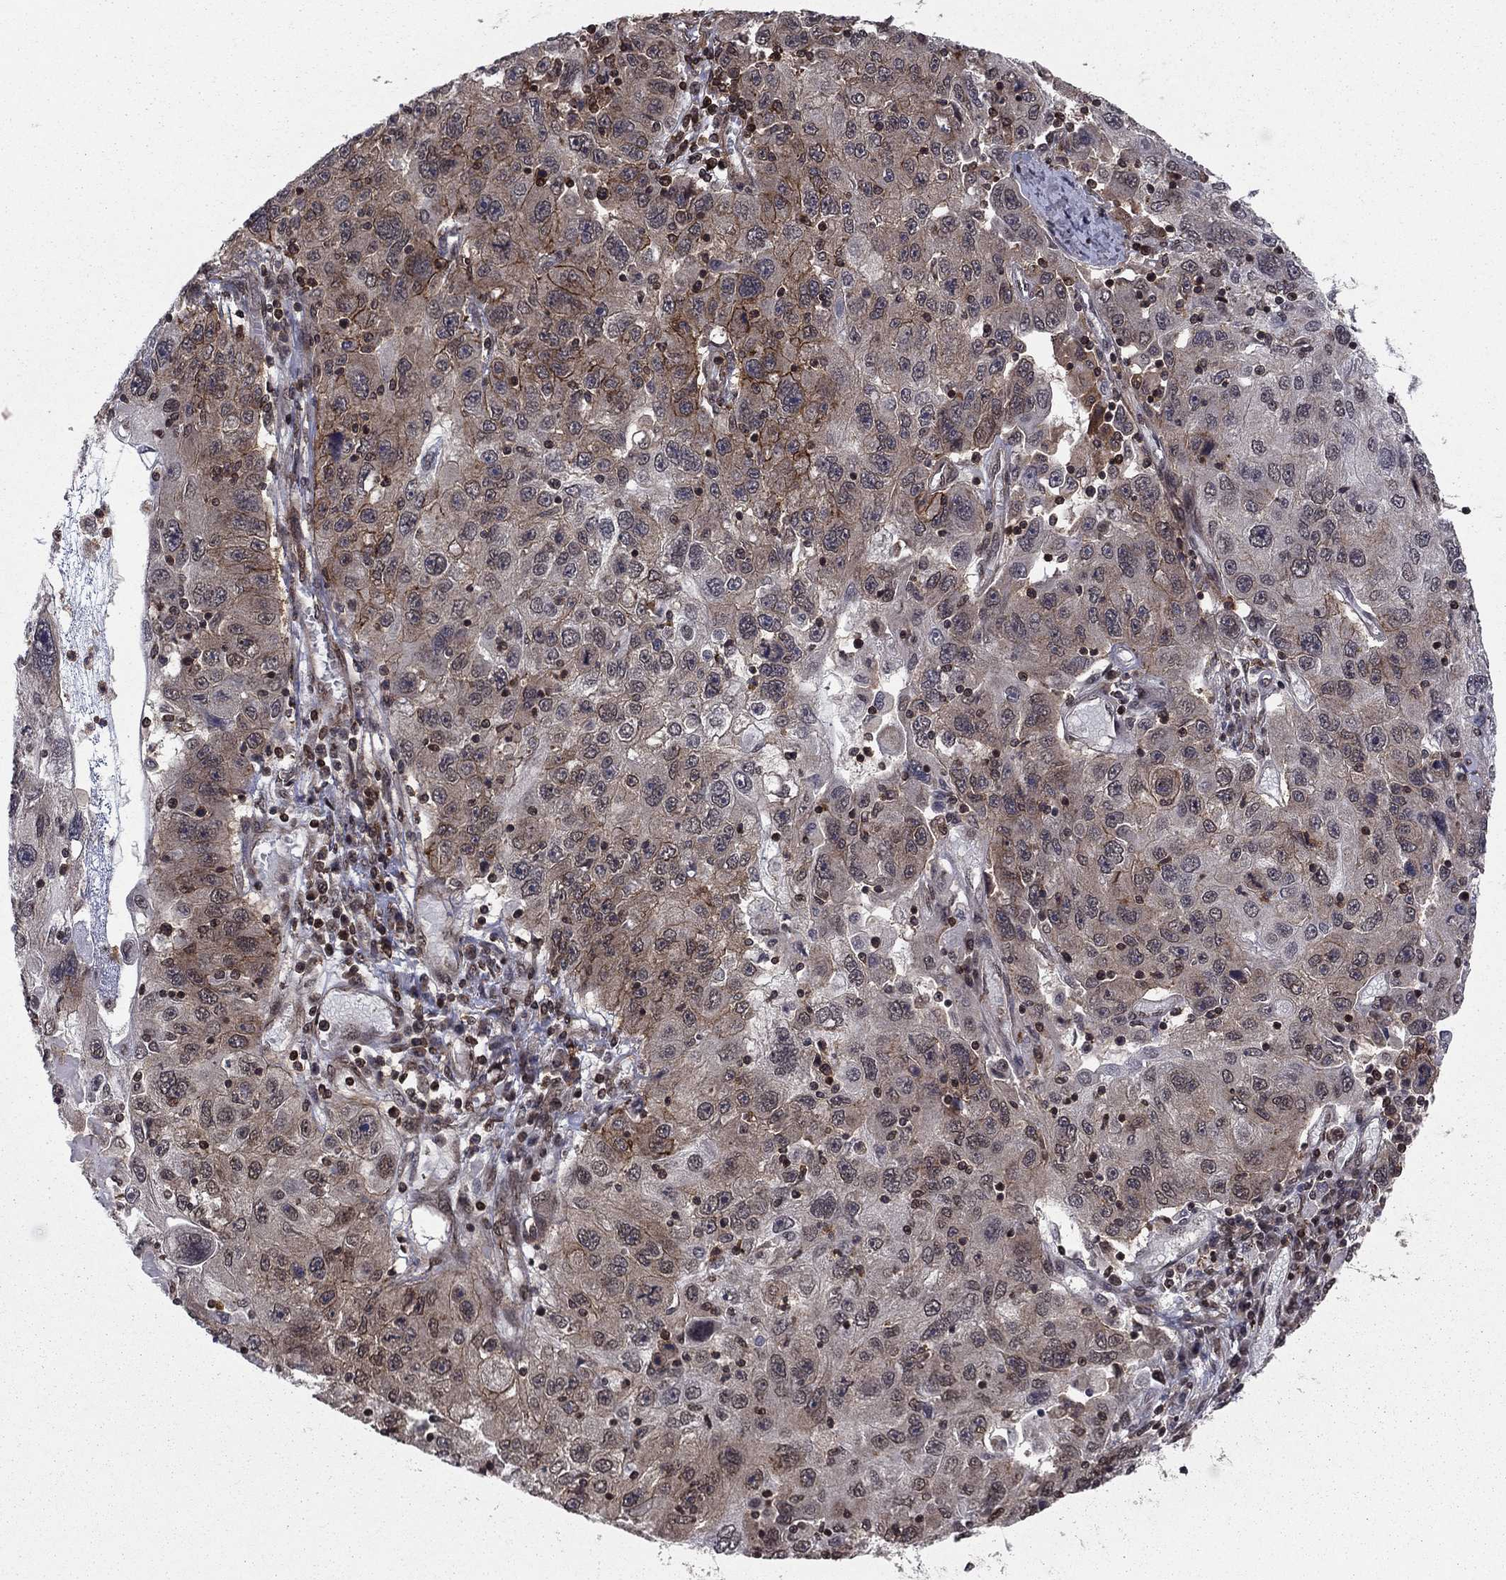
{"staining": {"intensity": "strong", "quantity": "<25%", "location": "cytoplasmic/membranous"}, "tissue": "stomach cancer", "cell_type": "Tumor cells", "image_type": "cancer", "snomed": [{"axis": "morphology", "description": "Adenocarcinoma, NOS"}, {"axis": "topography", "description": "Stomach"}], "caption": "Tumor cells show medium levels of strong cytoplasmic/membranous staining in approximately <25% of cells in stomach cancer (adenocarcinoma).", "gene": "SSX2IP", "patient": {"sex": "male", "age": 56}}